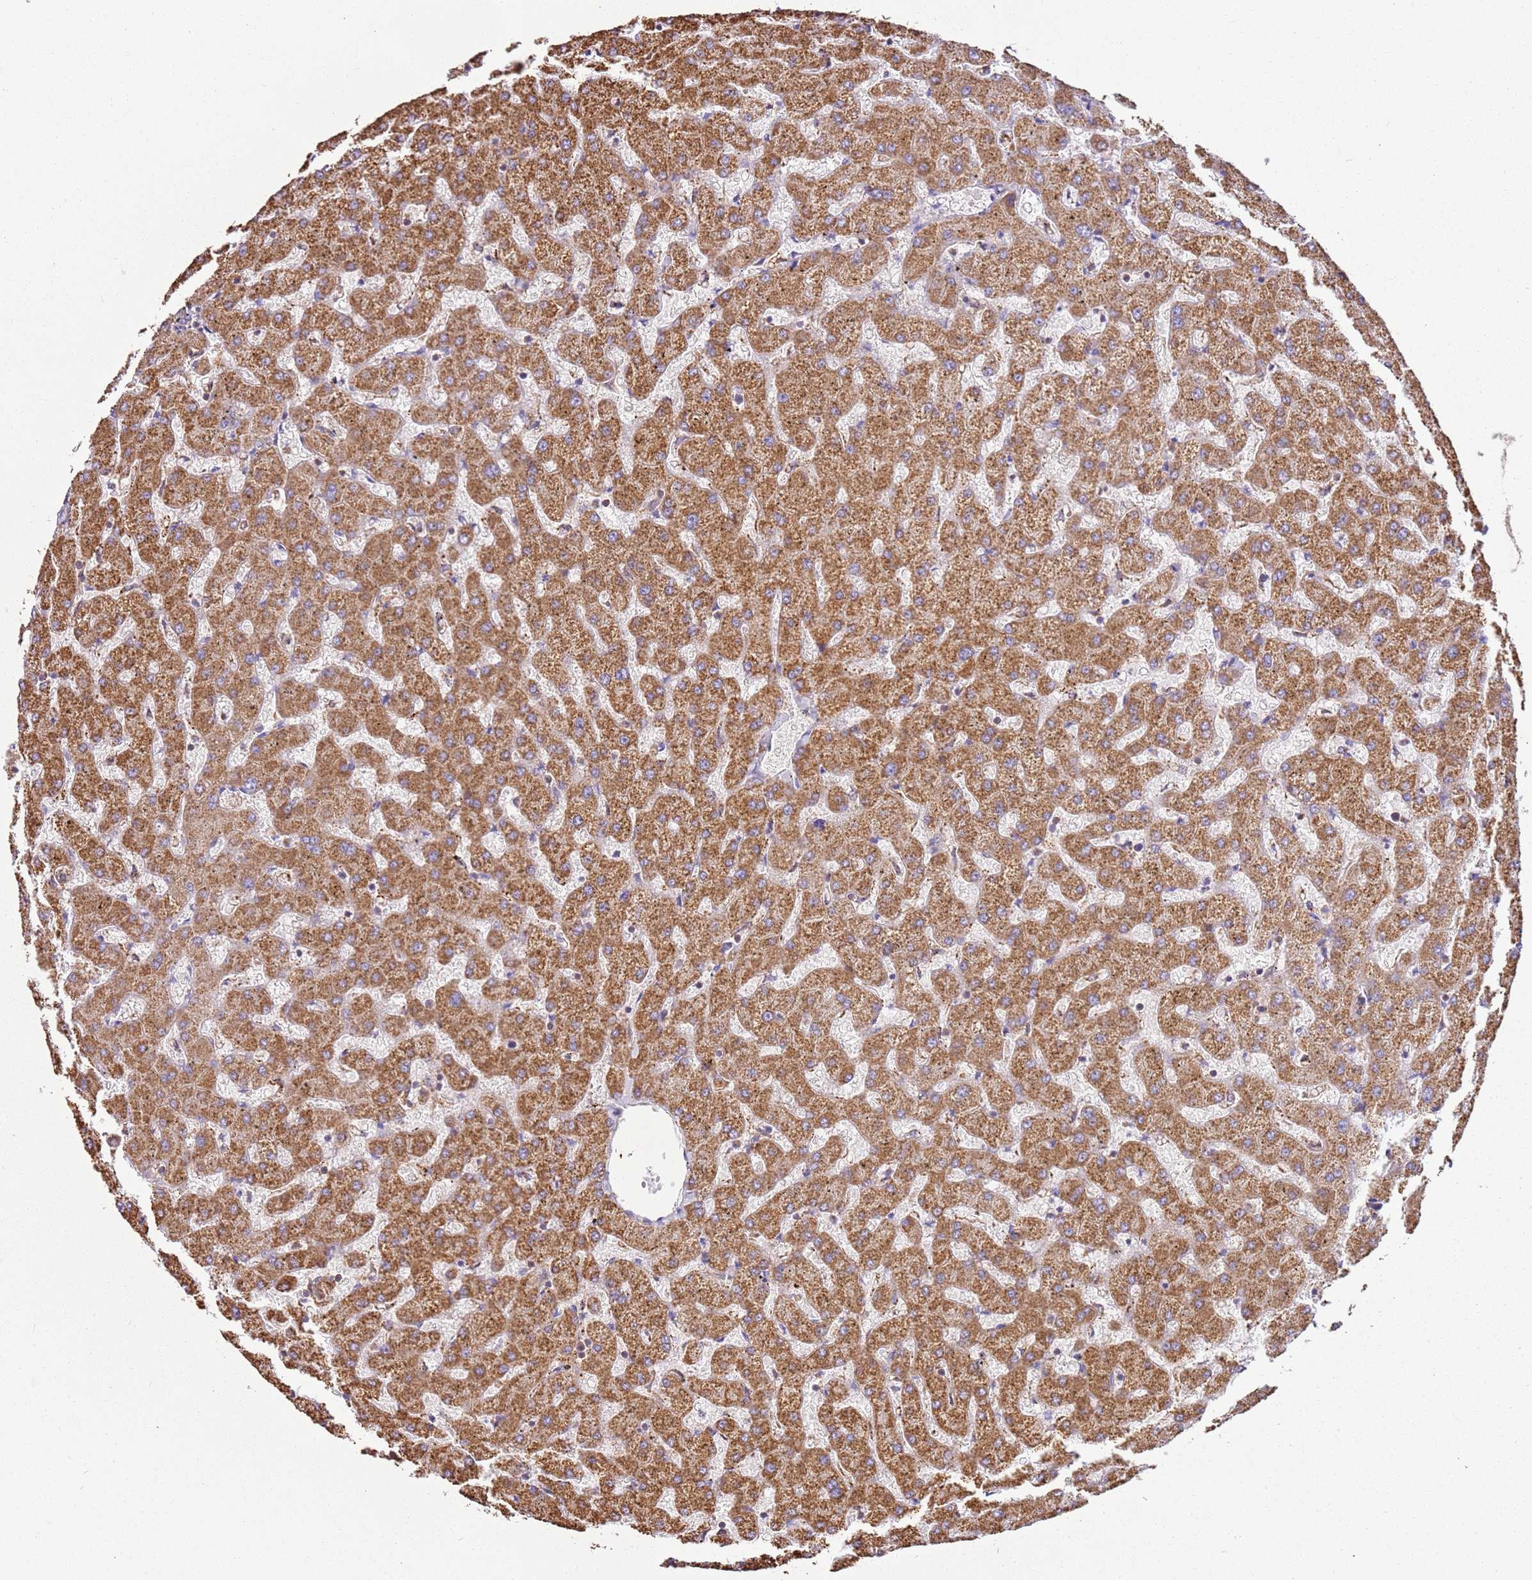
{"staining": {"intensity": "weak", "quantity": "25%-75%", "location": "cytoplasmic/membranous"}, "tissue": "liver", "cell_type": "Cholangiocytes", "image_type": "normal", "snomed": [{"axis": "morphology", "description": "Normal tissue, NOS"}, {"axis": "topography", "description": "Liver"}], "caption": "Protein analysis of benign liver exhibits weak cytoplasmic/membranous positivity in approximately 25%-75% of cholangiocytes.", "gene": "RMND5A", "patient": {"sex": "female", "age": 63}}